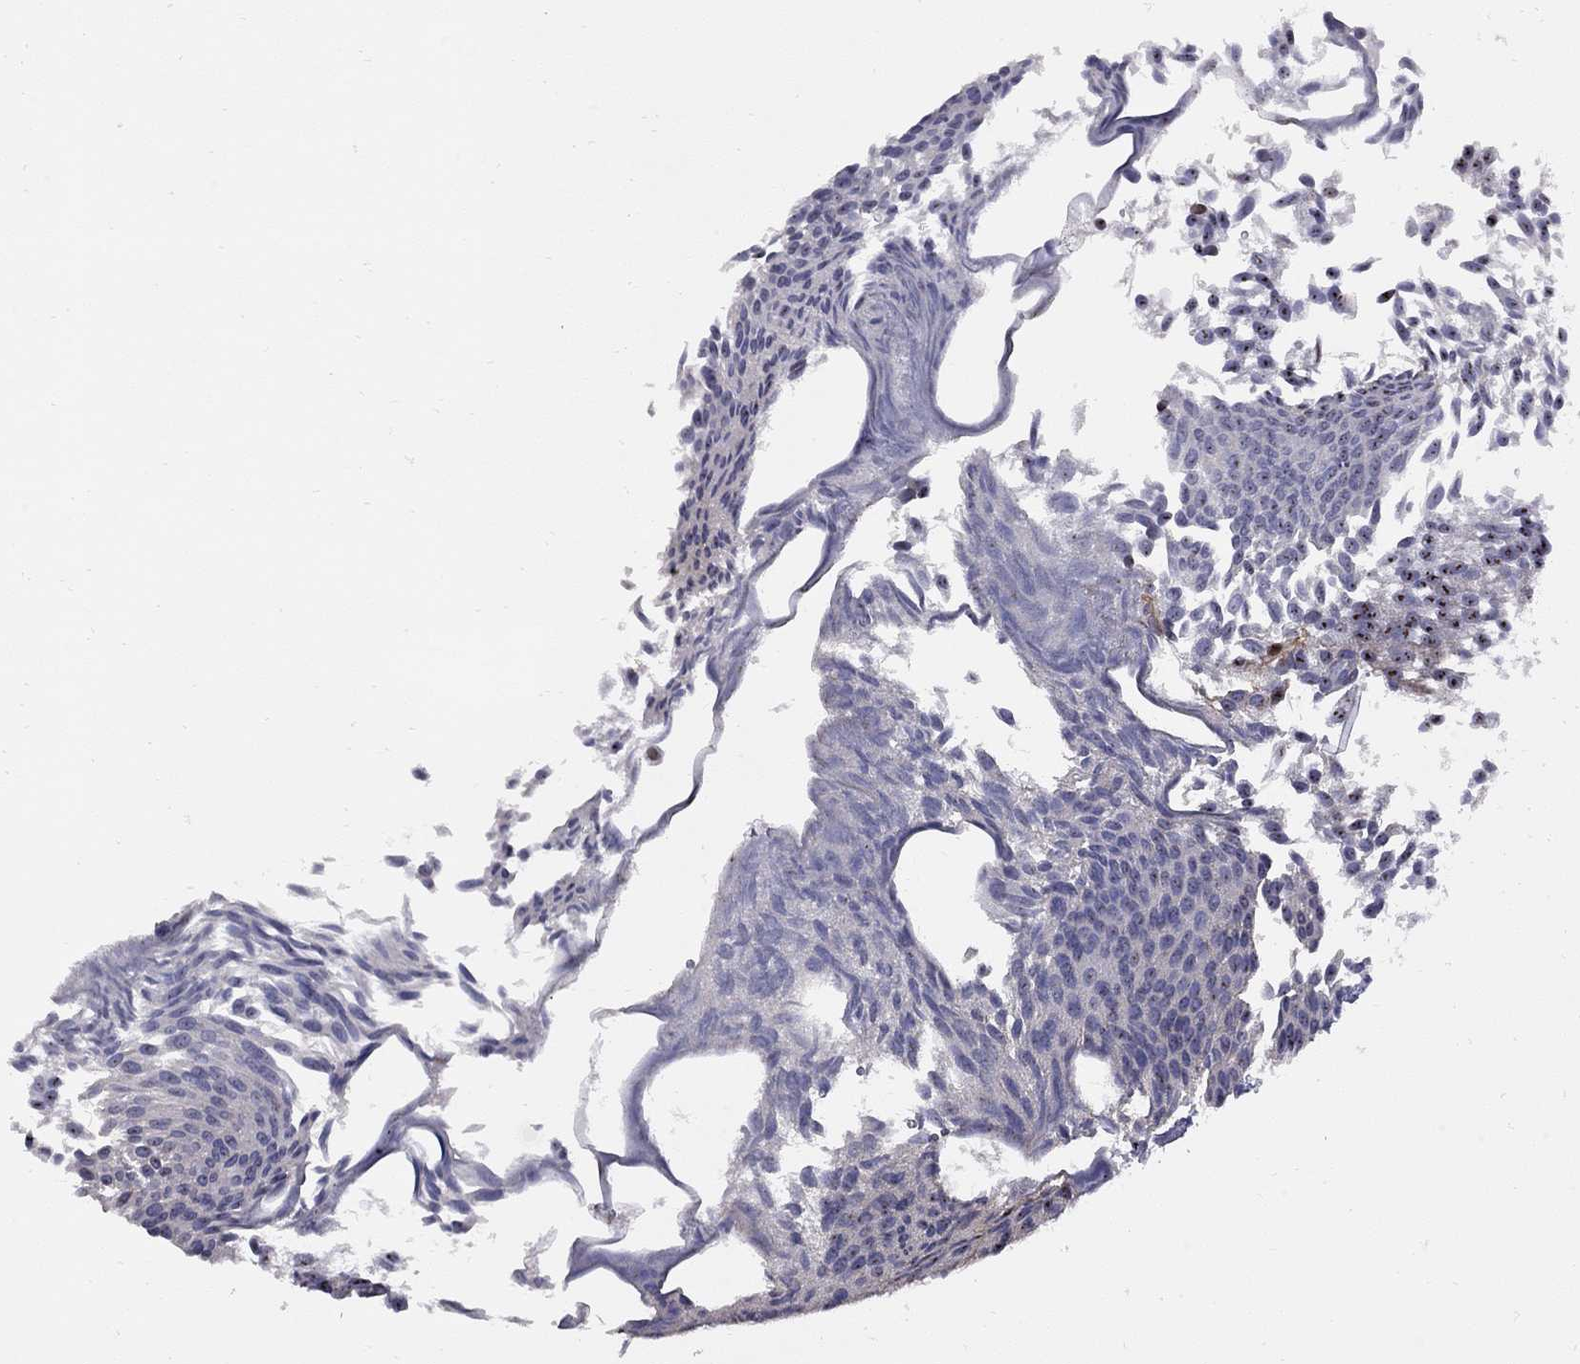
{"staining": {"intensity": "moderate", "quantity": "<25%", "location": "nuclear"}, "tissue": "urothelial cancer", "cell_type": "Tumor cells", "image_type": "cancer", "snomed": [{"axis": "morphology", "description": "Urothelial carcinoma, Low grade"}, {"axis": "topography", "description": "Urinary bladder"}], "caption": "DAB immunohistochemical staining of urothelial cancer shows moderate nuclear protein expression in about <25% of tumor cells.", "gene": "DHX33", "patient": {"sex": "male", "age": 63}}